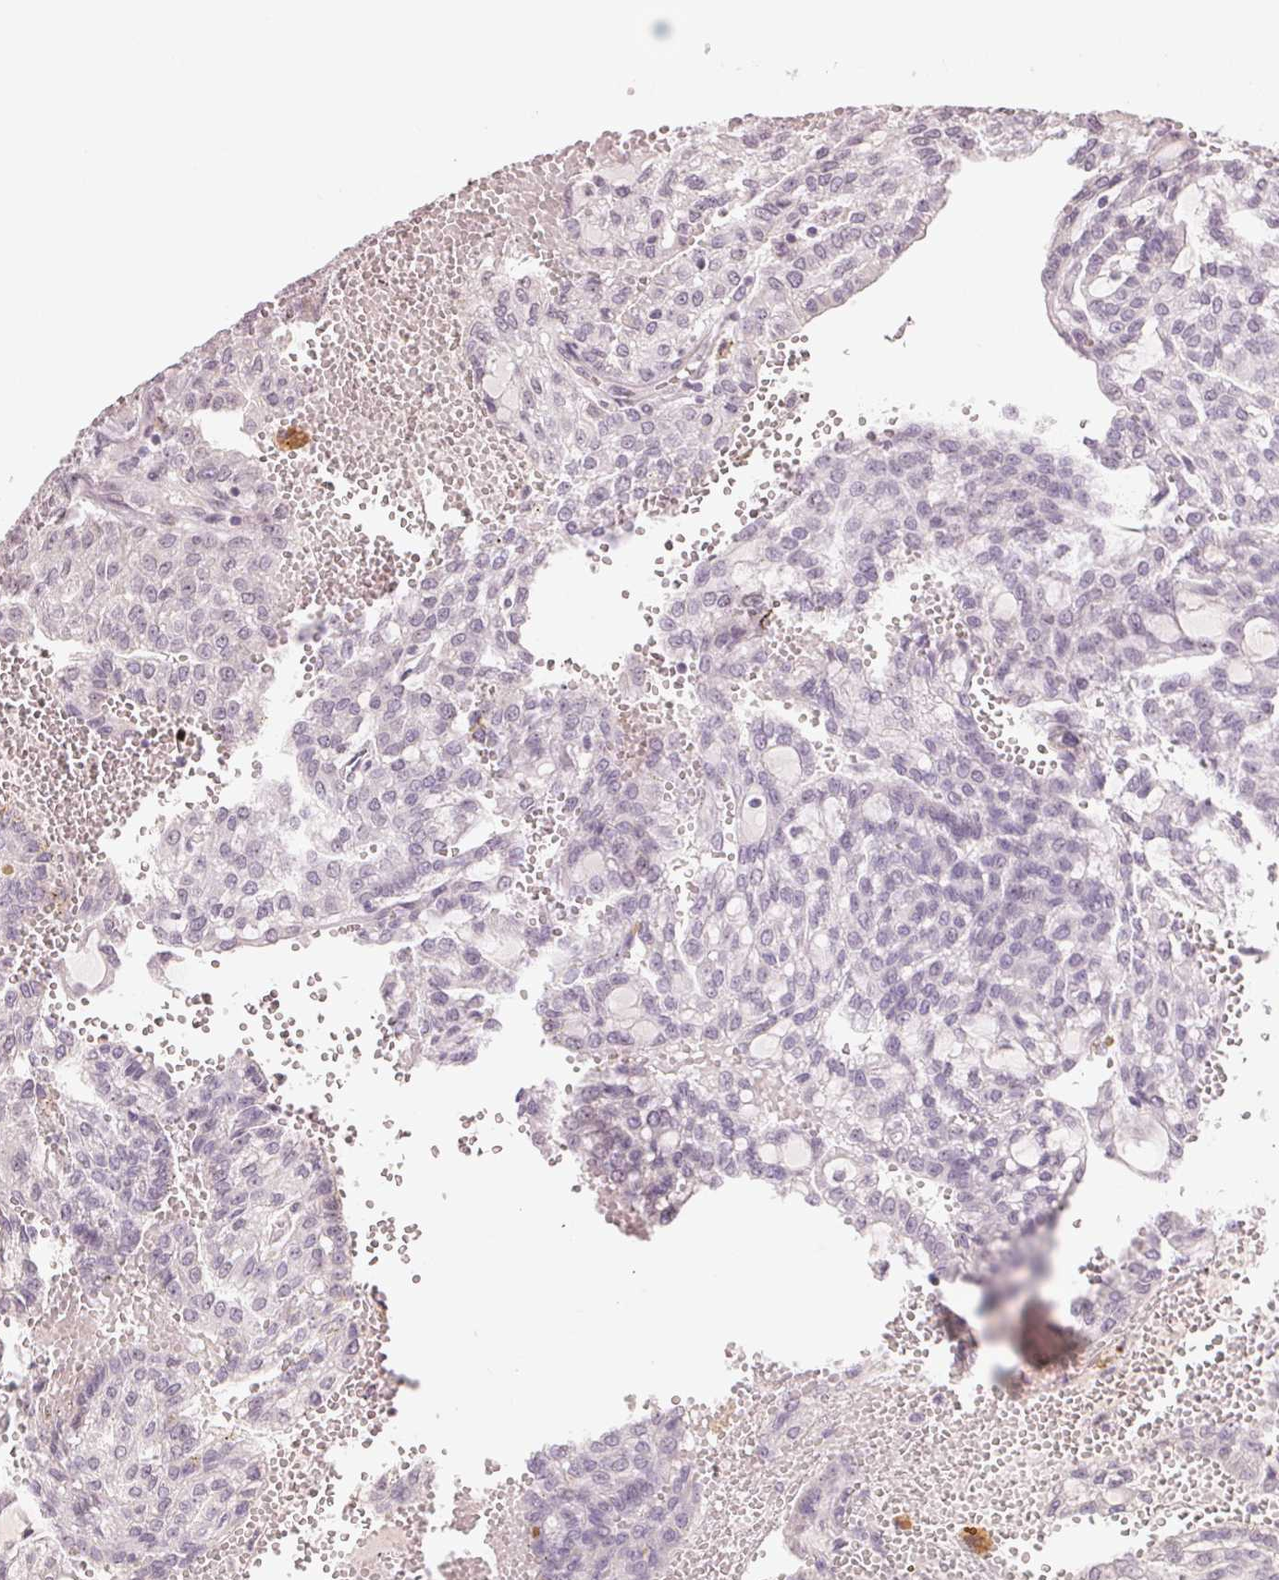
{"staining": {"intensity": "negative", "quantity": "none", "location": "none"}, "tissue": "renal cancer", "cell_type": "Tumor cells", "image_type": "cancer", "snomed": [{"axis": "morphology", "description": "Adenocarcinoma, NOS"}, {"axis": "topography", "description": "Kidney"}], "caption": "This is a photomicrograph of IHC staining of renal cancer (adenocarcinoma), which shows no expression in tumor cells. (Stains: DAB immunohistochemistry with hematoxylin counter stain, Microscopy: brightfield microscopy at high magnification).", "gene": "TUB", "patient": {"sex": "male", "age": 63}}